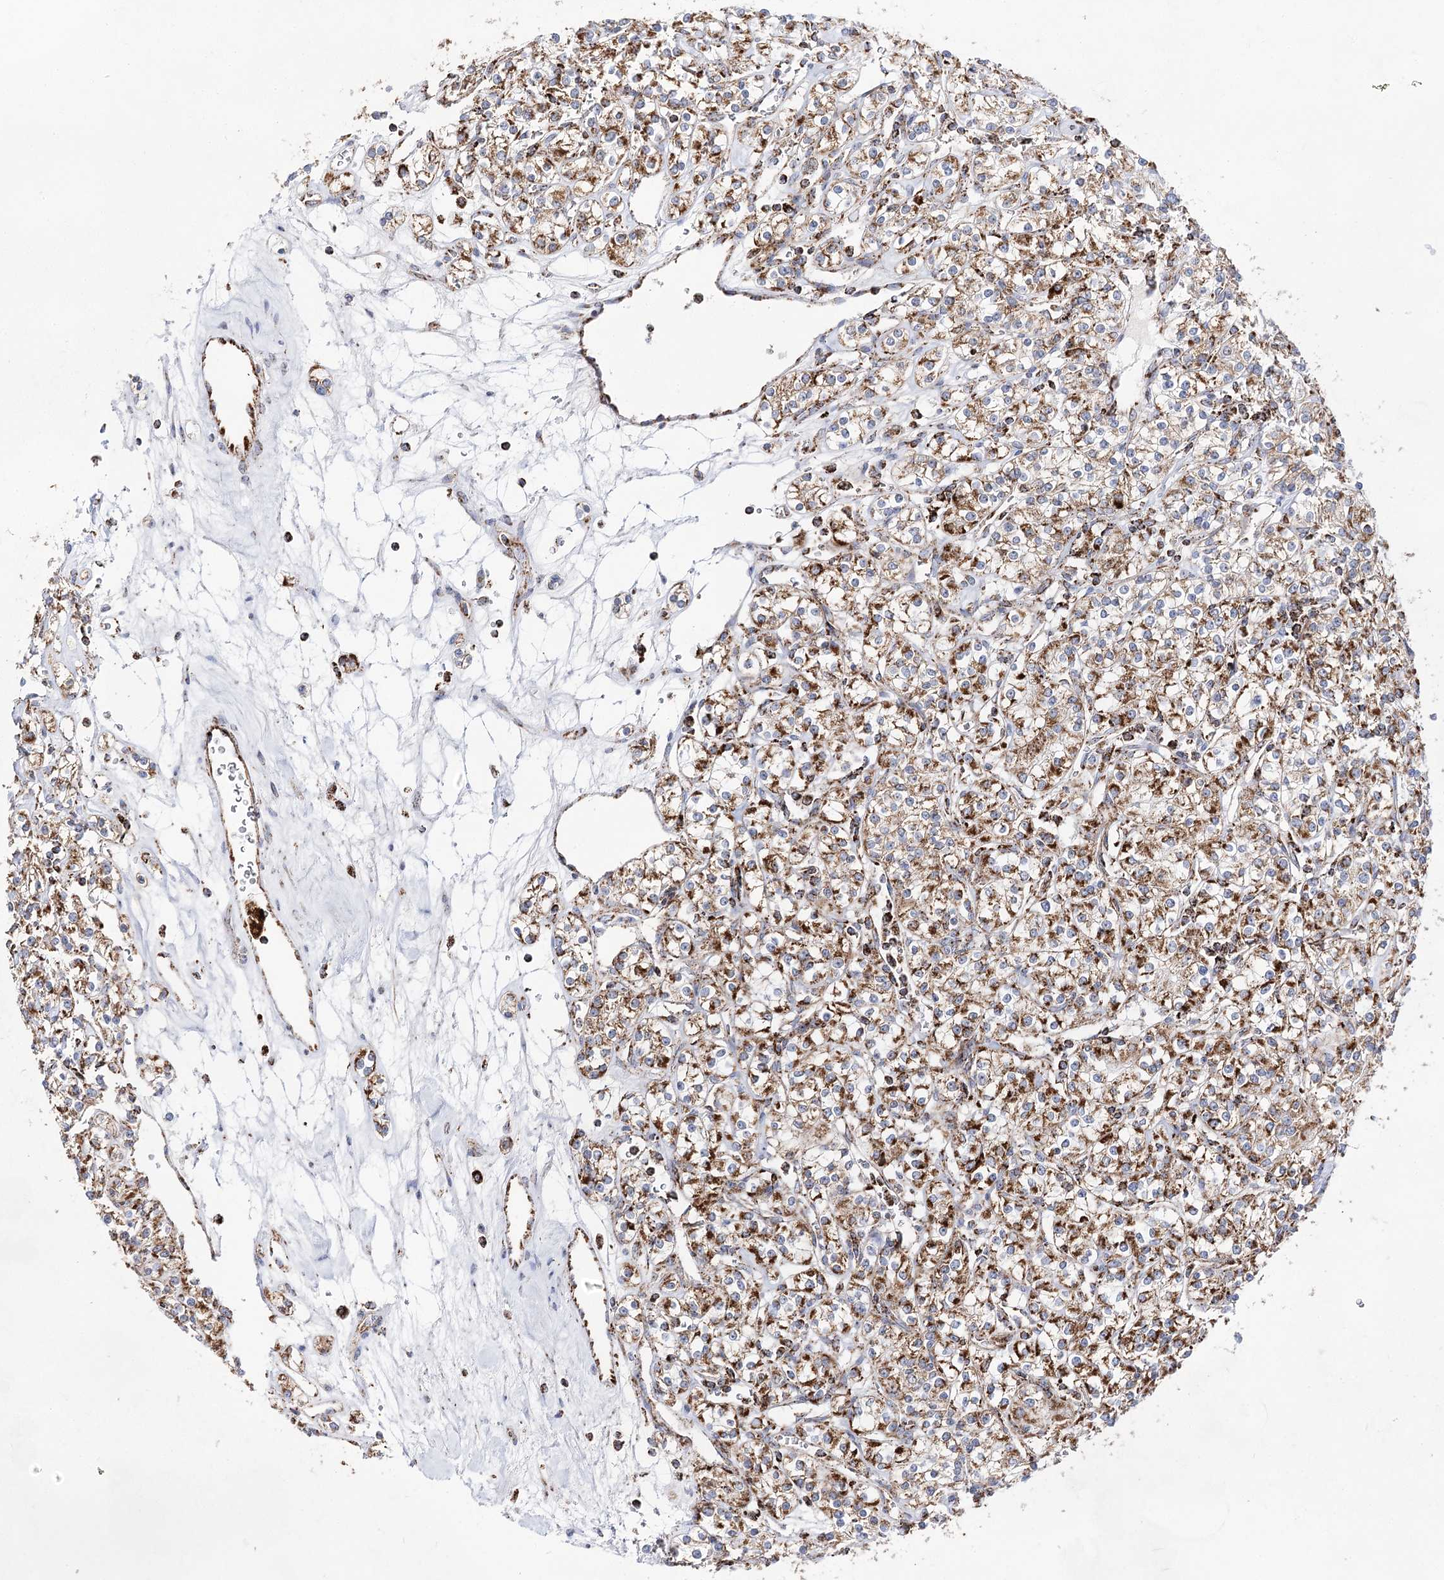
{"staining": {"intensity": "moderate", "quantity": ">75%", "location": "cytoplasmic/membranous"}, "tissue": "renal cancer", "cell_type": "Tumor cells", "image_type": "cancer", "snomed": [{"axis": "morphology", "description": "Adenocarcinoma, NOS"}, {"axis": "topography", "description": "Kidney"}], "caption": "Protein analysis of adenocarcinoma (renal) tissue exhibits moderate cytoplasmic/membranous positivity in about >75% of tumor cells.", "gene": "NADK2", "patient": {"sex": "male", "age": 77}}